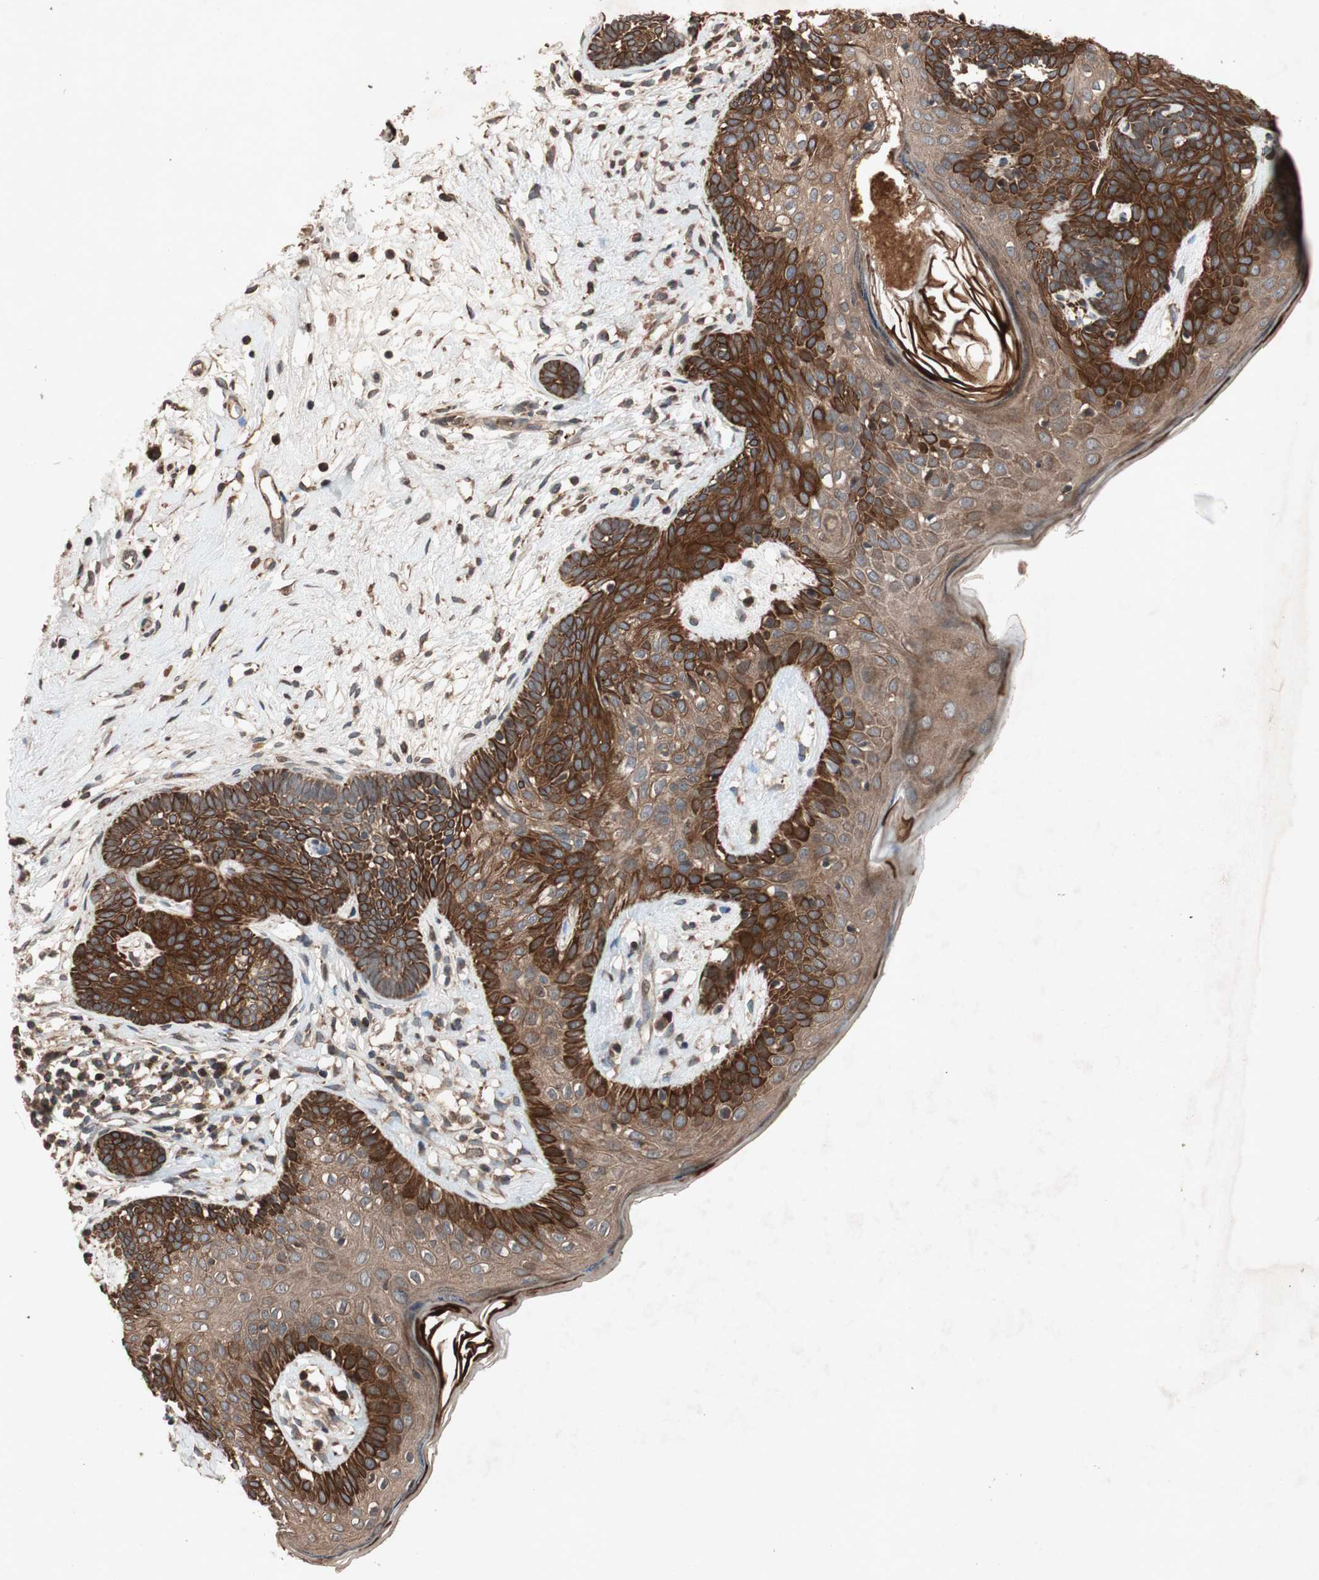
{"staining": {"intensity": "strong", "quantity": ">75%", "location": "cytoplasmic/membranous"}, "tissue": "skin cancer", "cell_type": "Tumor cells", "image_type": "cancer", "snomed": [{"axis": "morphology", "description": "Developmental malformation"}, {"axis": "morphology", "description": "Basal cell carcinoma"}, {"axis": "topography", "description": "Skin"}], "caption": "This histopathology image exhibits immunohistochemistry (IHC) staining of human skin cancer, with high strong cytoplasmic/membranous expression in approximately >75% of tumor cells.", "gene": "RAB1A", "patient": {"sex": "female", "age": 62}}